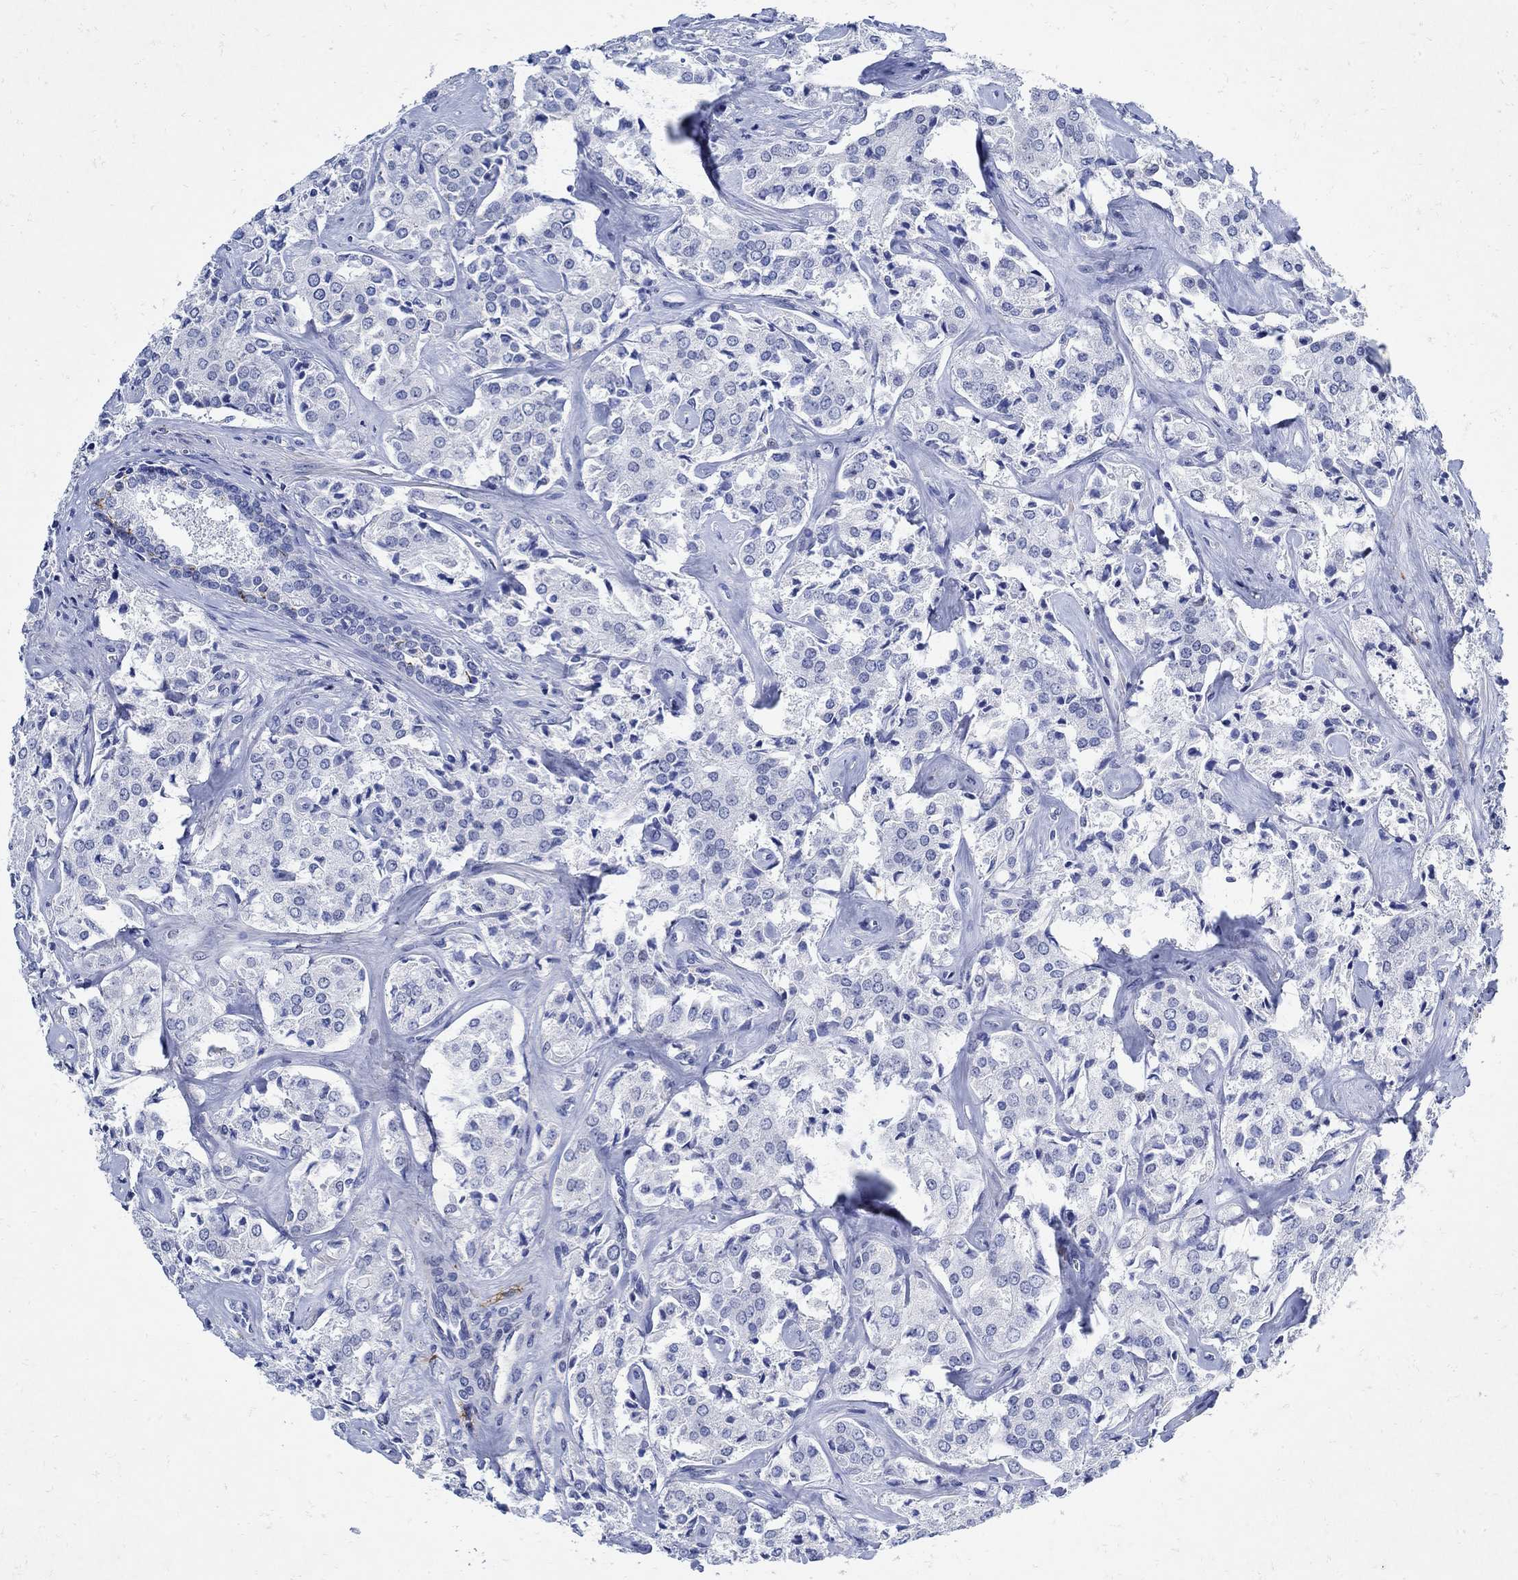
{"staining": {"intensity": "negative", "quantity": "none", "location": "none"}, "tissue": "prostate cancer", "cell_type": "Tumor cells", "image_type": "cancer", "snomed": [{"axis": "morphology", "description": "Adenocarcinoma, NOS"}, {"axis": "topography", "description": "Prostate"}], "caption": "Protein analysis of adenocarcinoma (prostate) reveals no significant staining in tumor cells.", "gene": "NOS1", "patient": {"sex": "male", "age": 66}}